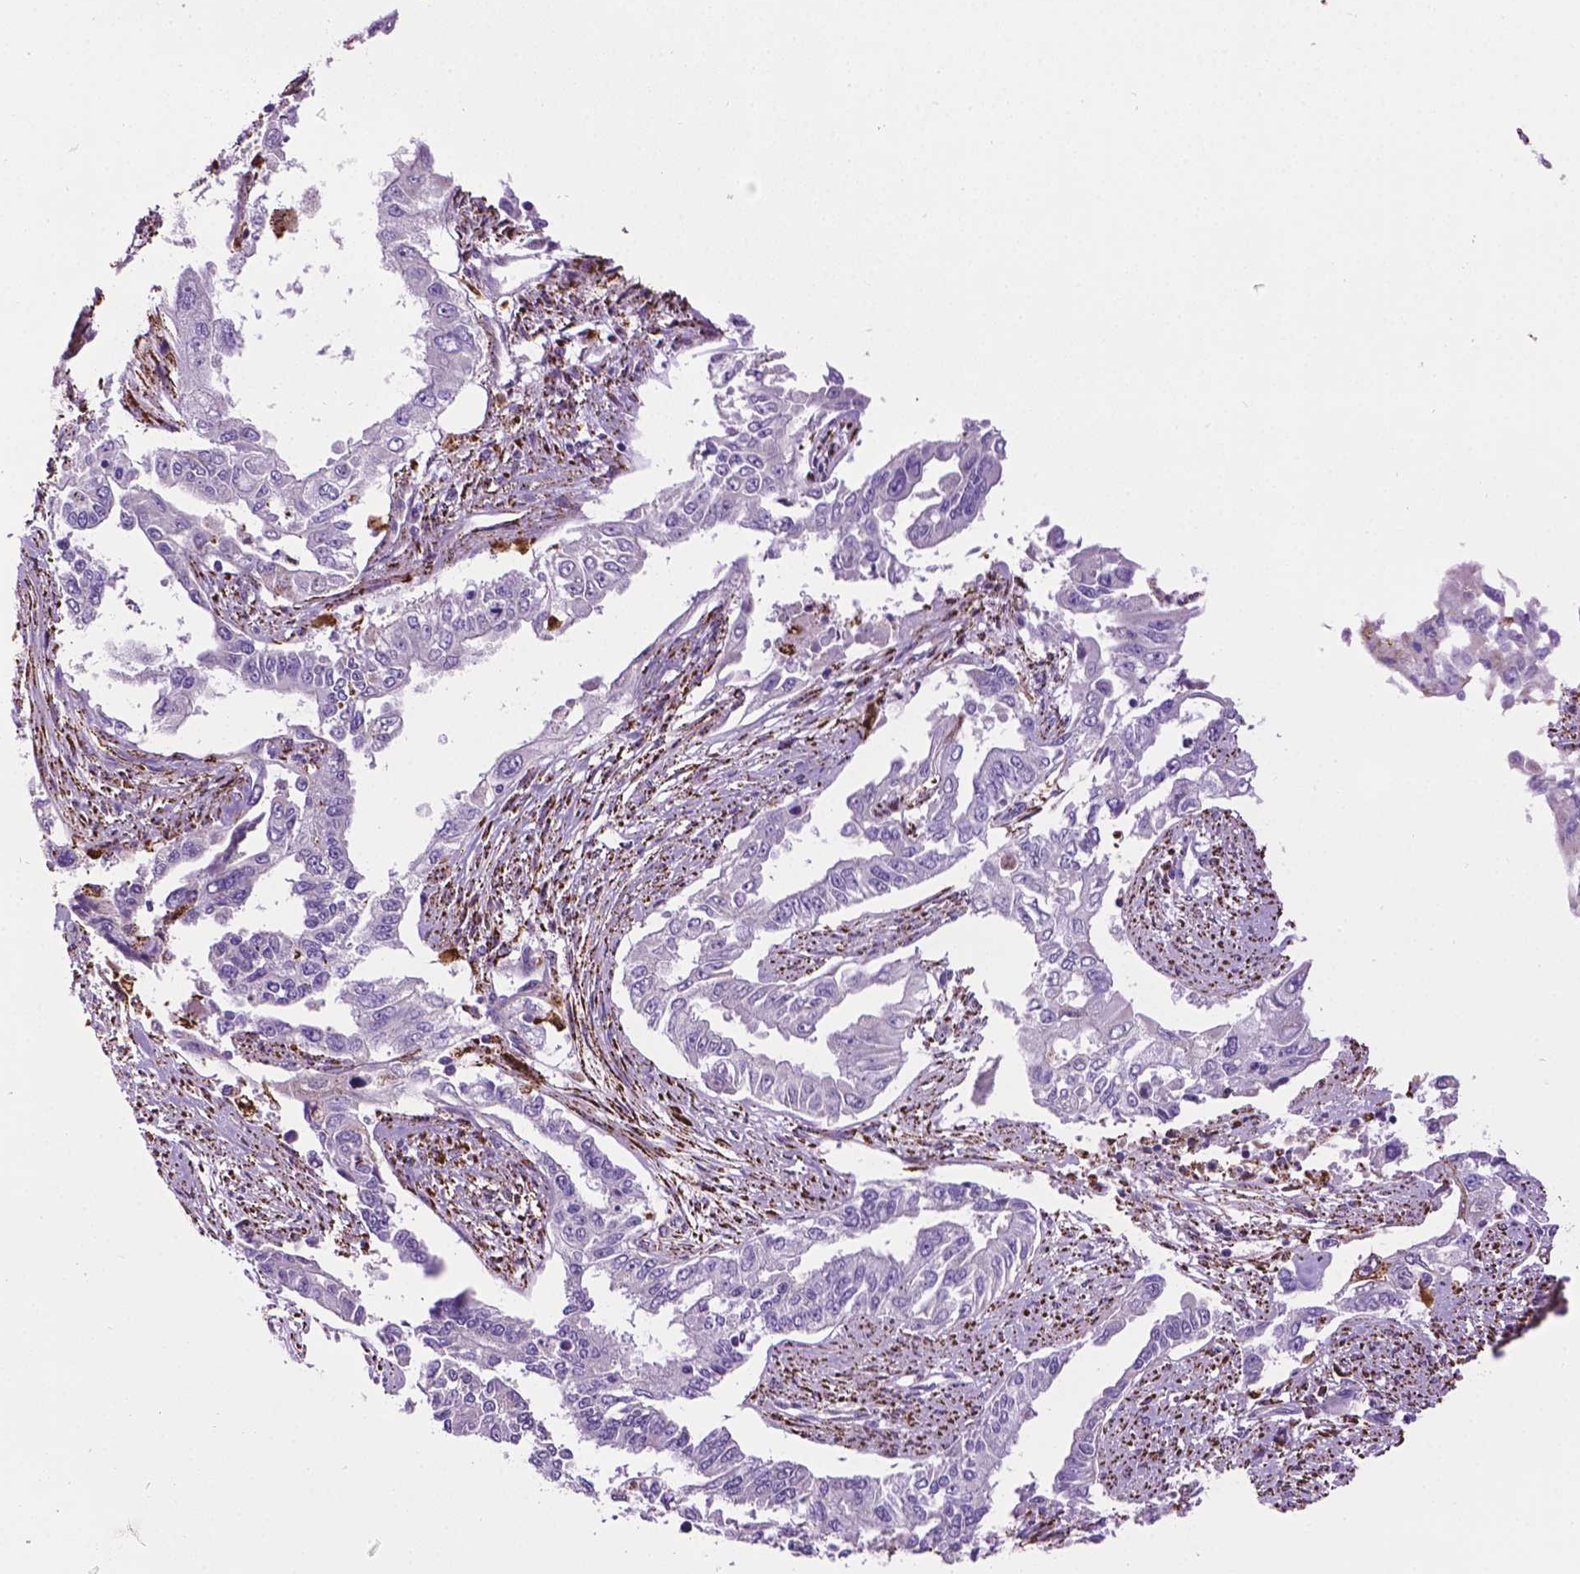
{"staining": {"intensity": "negative", "quantity": "none", "location": "none"}, "tissue": "endometrial cancer", "cell_type": "Tumor cells", "image_type": "cancer", "snomed": [{"axis": "morphology", "description": "Adenocarcinoma, NOS"}, {"axis": "topography", "description": "Uterus"}], "caption": "Immunohistochemistry photomicrograph of neoplastic tissue: adenocarcinoma (endometrial) stained with DAB shows no significant protein staining in tumor cells.", "gene": "TMEM132E", "patient": {"sex": "female", "age": 59}}